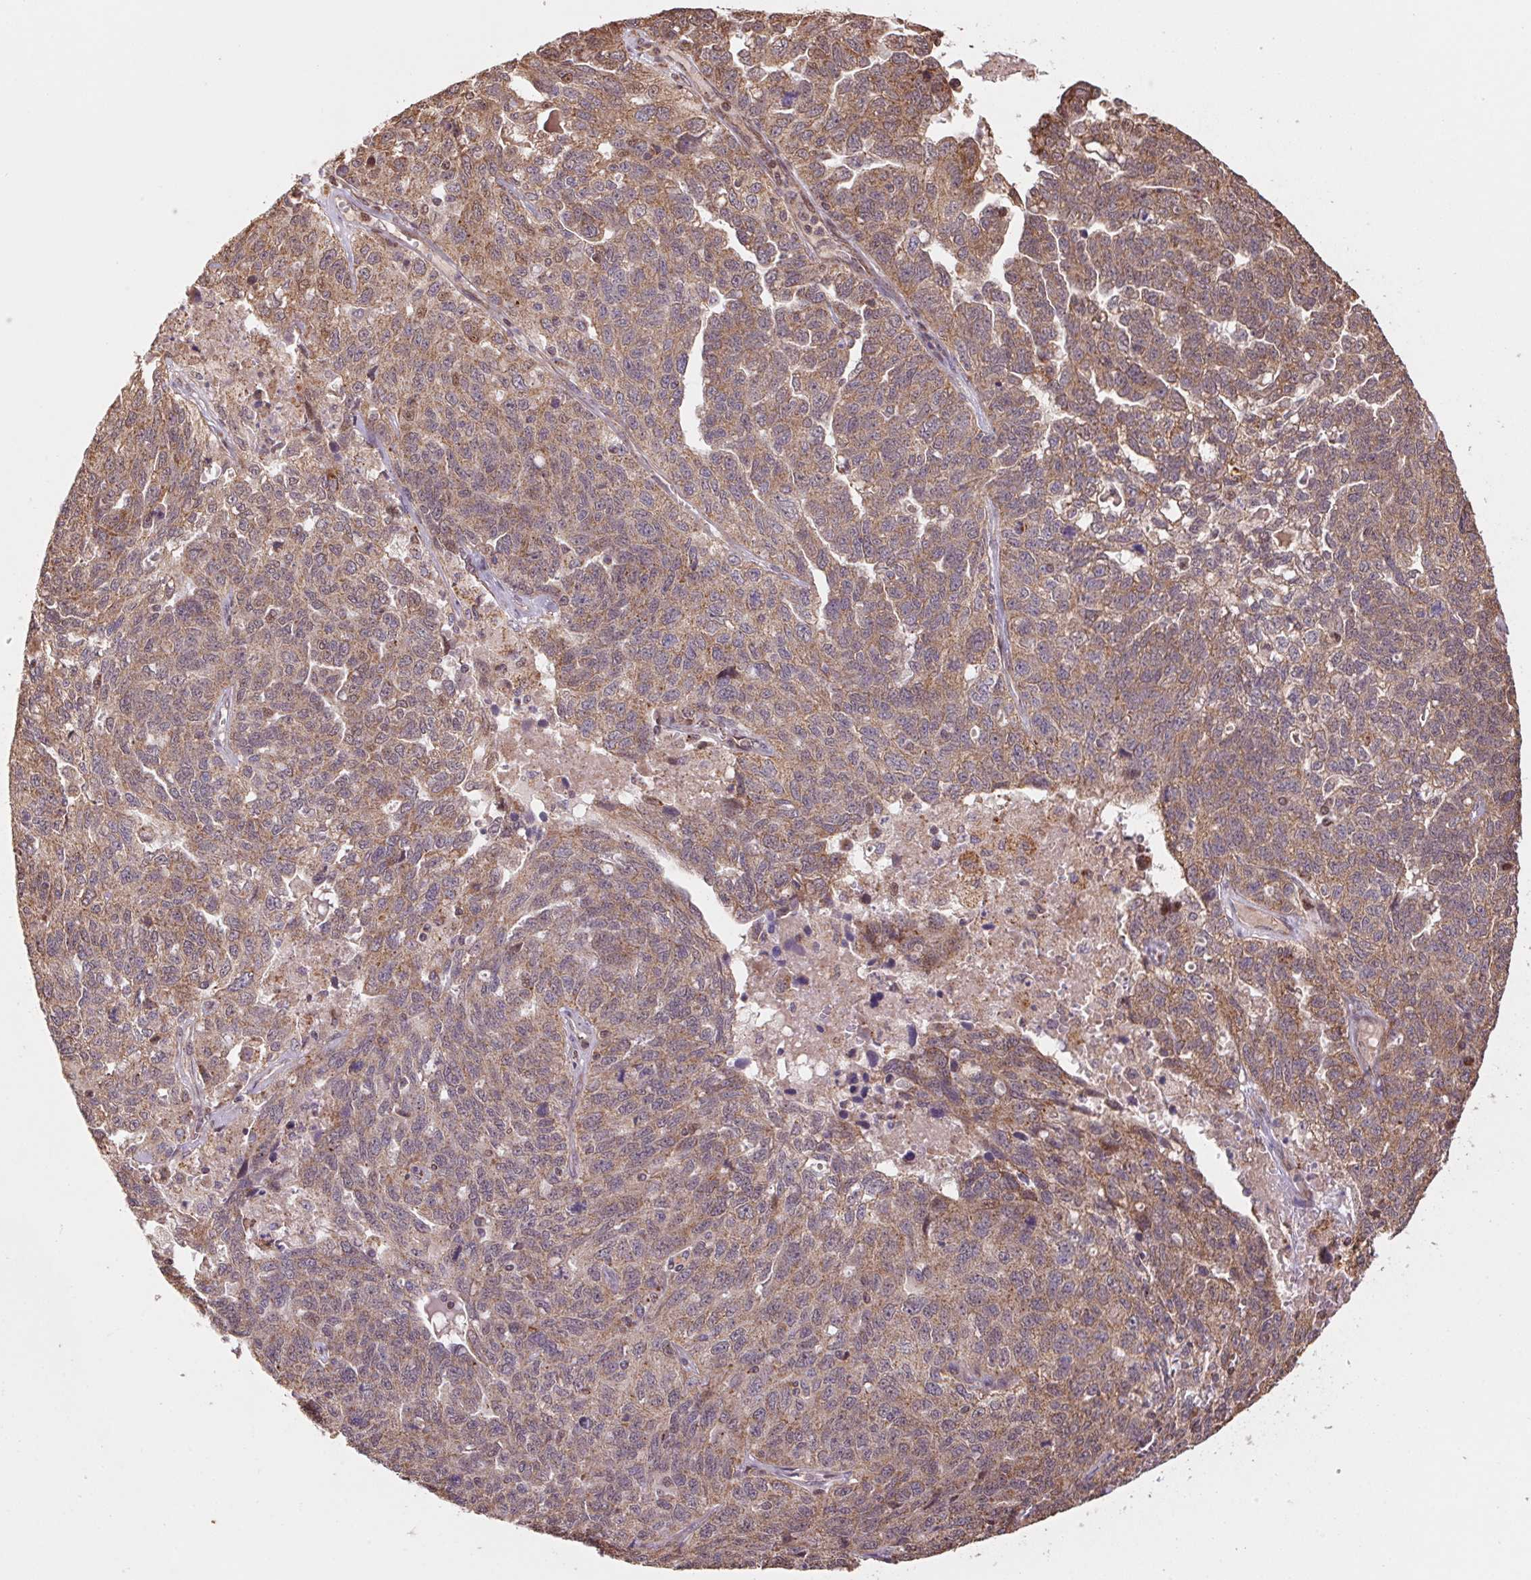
{"staining": {"intensity": "moderate", "quantity": "25%-75%", "location": "cytoplasmic/membranous"}, "tissue": "ovarian cancer", "cell_type": "Tumor cells", "image_type": "cancer", "snomed": [{"axis": "morphology", "description": "Cystadenocarcinoma, serous, NOS"}, {"axis": "topography", "description": "Ovary"}], "caption": "Protein positivity by immunohistochemistry (IHC) reveals moderate cytoplasmic/membranous expression in about 25%-75% of tumor cells in ovarian serous cystadenocarcinoma.", "gene": "PDHA1", "patient": {"sex": "female", "age": 71}}